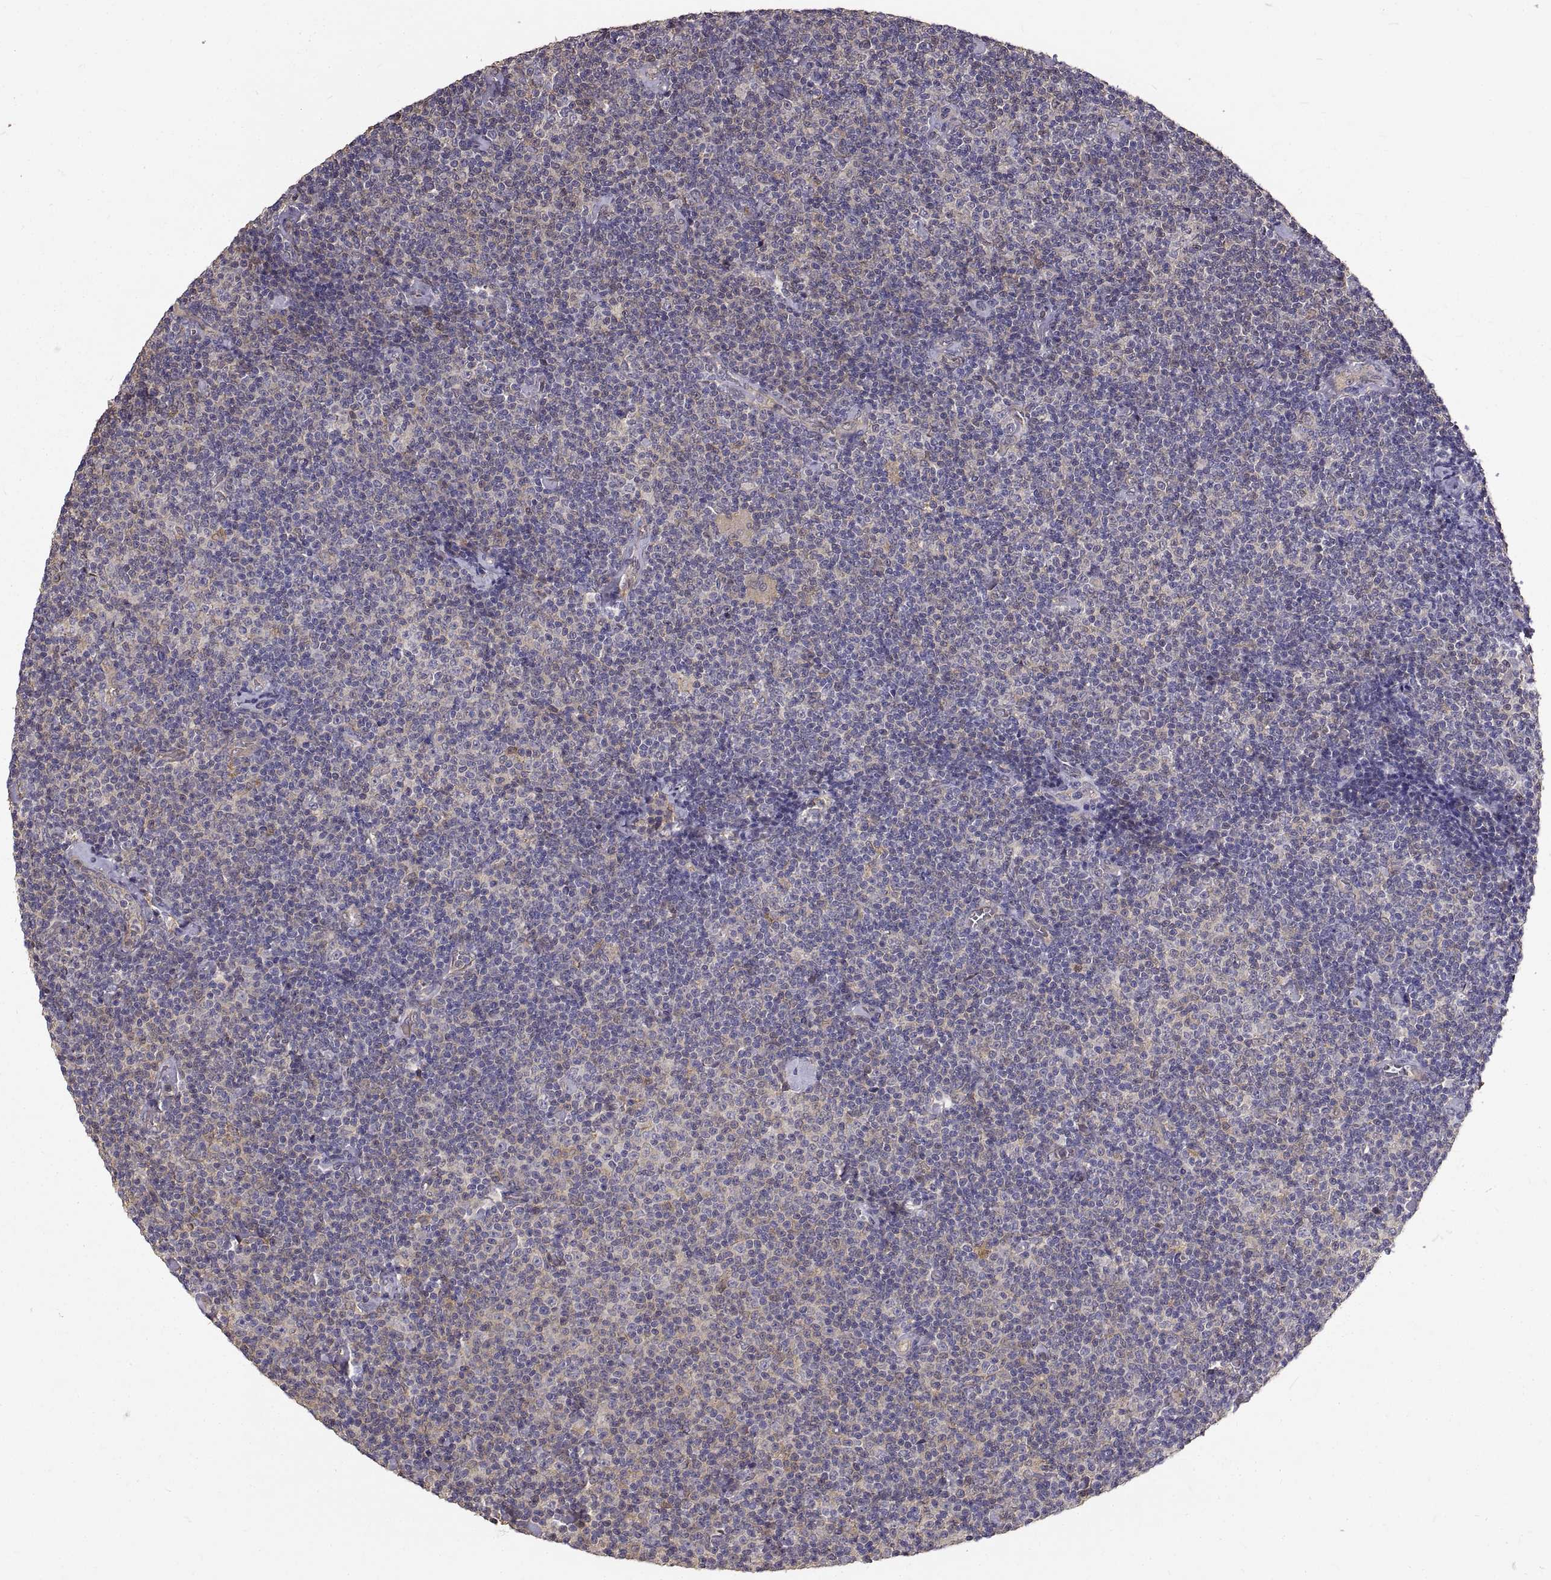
{"staining": {"intensity": "negative", "quantity": "none", "location": "none"}, "tissue": "lymphoma", "cell_type": "Tumor cells", "image_type": "cancer", "snomed": [{"axis": "morphology", "description": "Malignant lymphoma, non-Hodgkin's type, Low grade"}, {"axis": "topography", "description": "Lymph node"}], "caption": "Immunohistochemical staining of low-grade malignant lymphoma, non-Hodgkin's type displays no significant positivity in tumor cells.", "gene": "PEA15", "patient": {"sex": "male", "age": 81}}